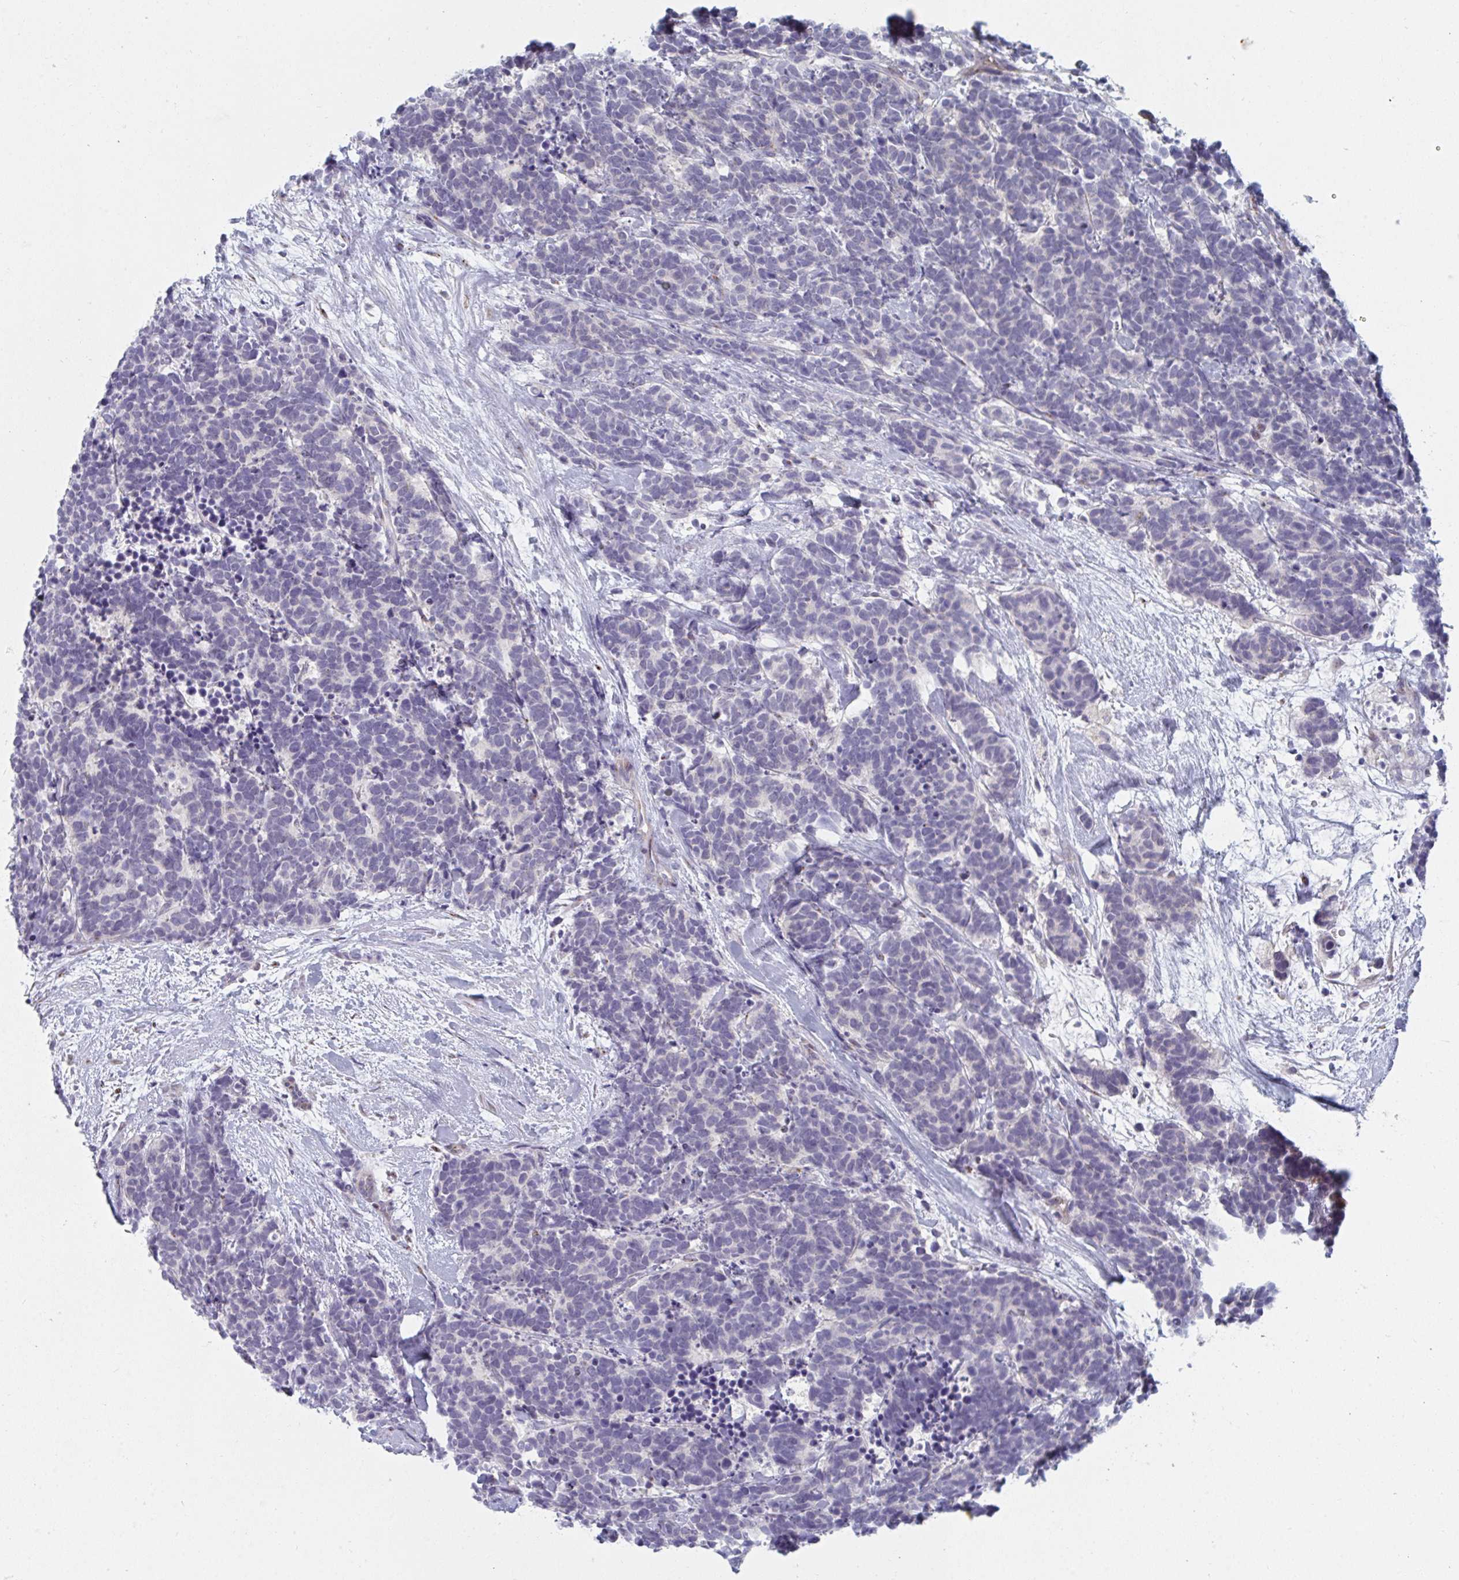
{"staining": {"intensity": "negative", "quantity": "none", "location": "none"}, "tissue": "carcinoid", "cell_type": "Tumor cells", "image_type": "cancer", "snomed": [{"axis": "morphology", "description": "Carcinoma, NOS"}, {"axis": "morphology", "description": "Carcinoid, malignant, NOS"}, {"axis": "topography", "description": "Prostate"}], "caption": "Tumor cells show no significant staining in carcinoma.", "gene": "PSMG1", "patient": {"sex": "male", "age": 57}}